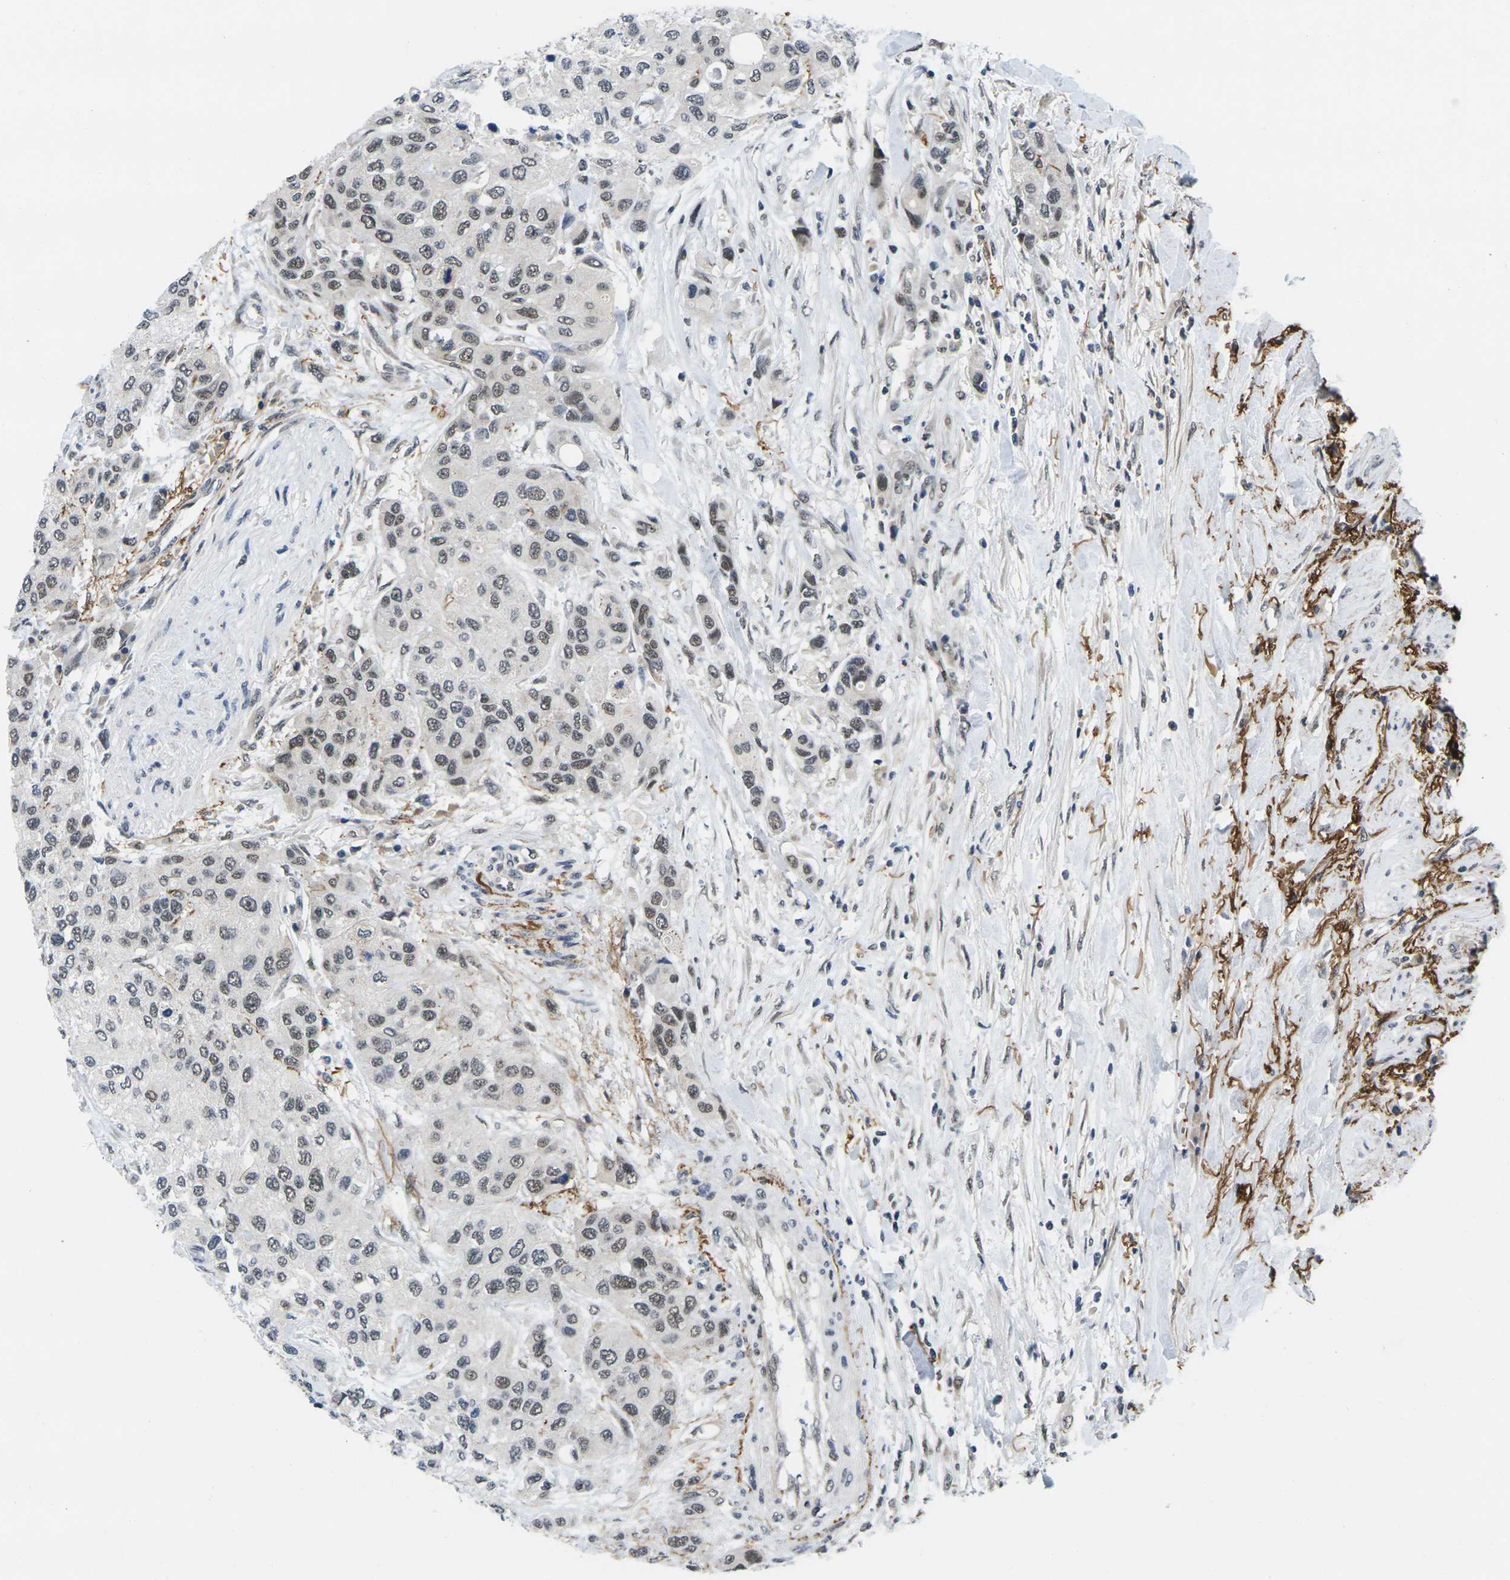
{"staining": {"intensity": "moderate", "quantity": "25%-75%", "location": "nuclear"}, "tissue": "urothelial cancer", "cell_type": "Tumor cells", "image_type": "cancer", "snomed": [{"axis": "morphology", "description": "Urothelial carcinoma, High grade"}, {"axis": "topography", "description": "Urinary bladder"}], "caption": "Brown immunohistochemical staining in urothelial cancer shows moderate nuclear staining in about 25%-75% of tumor cells.", "gene": "RBM7", "patient": {"sex": "female", "age": 56}}